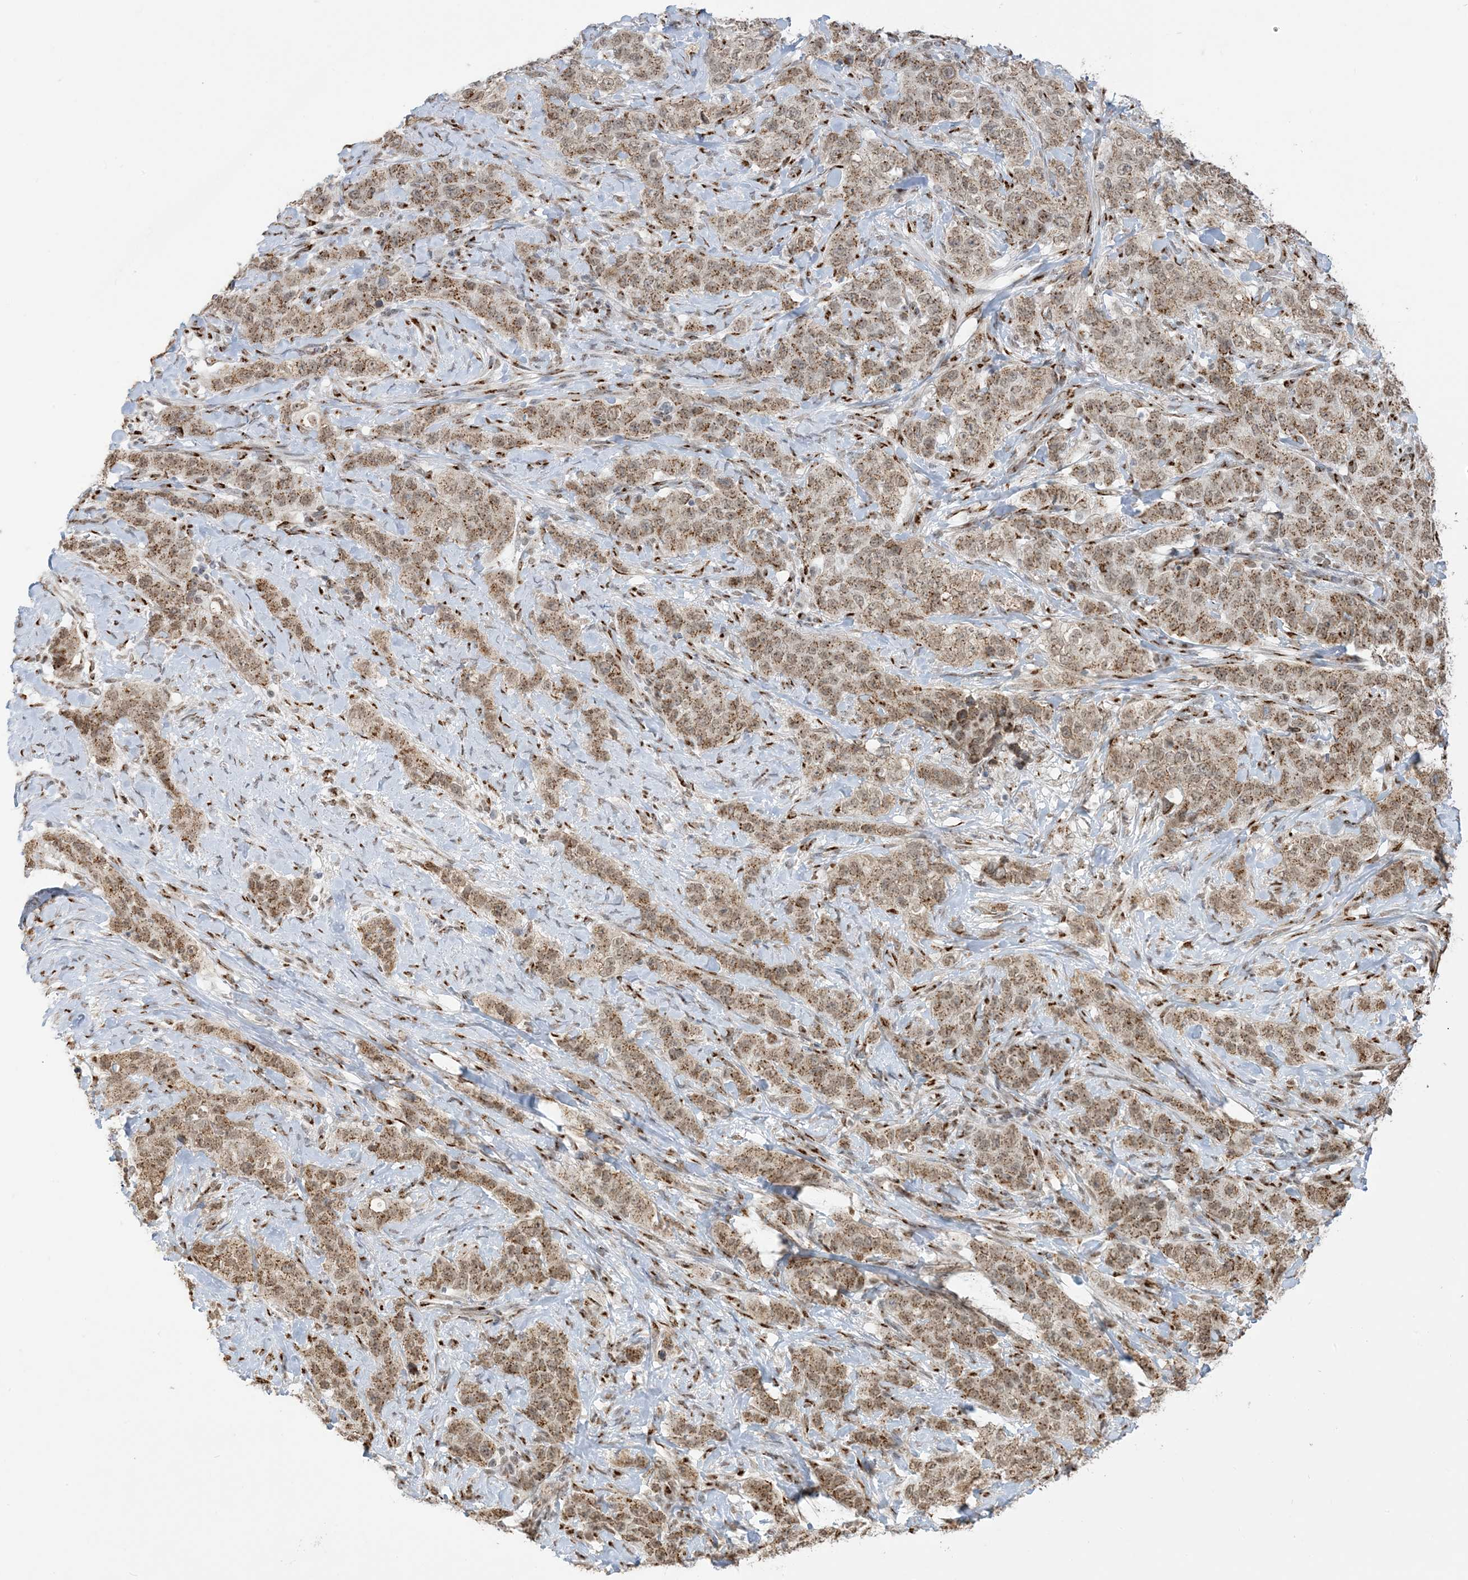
{"staining": {"intensity": "moderate", "quantity": ">75%", "location": "cytoplasmic/membranous,nuclear"}, "tissue": "stomach cancer", "cell_type": "Tumor cells", "image_type": "cancer", "snomed": [{"axis": "morphology", "description": "Adenocarcinoma, NOS"}, {"axis": "topography", "description": "Stomach"}], "caption": "Immunohistochemical staining of stomach cancer demonstrates medium levels of moderate cytoplasmic/membranous and nuclear expression in approximately >75% of tumor cells.", "gene": "GPR107", "patient": {"sex": "male", "age": 48}}